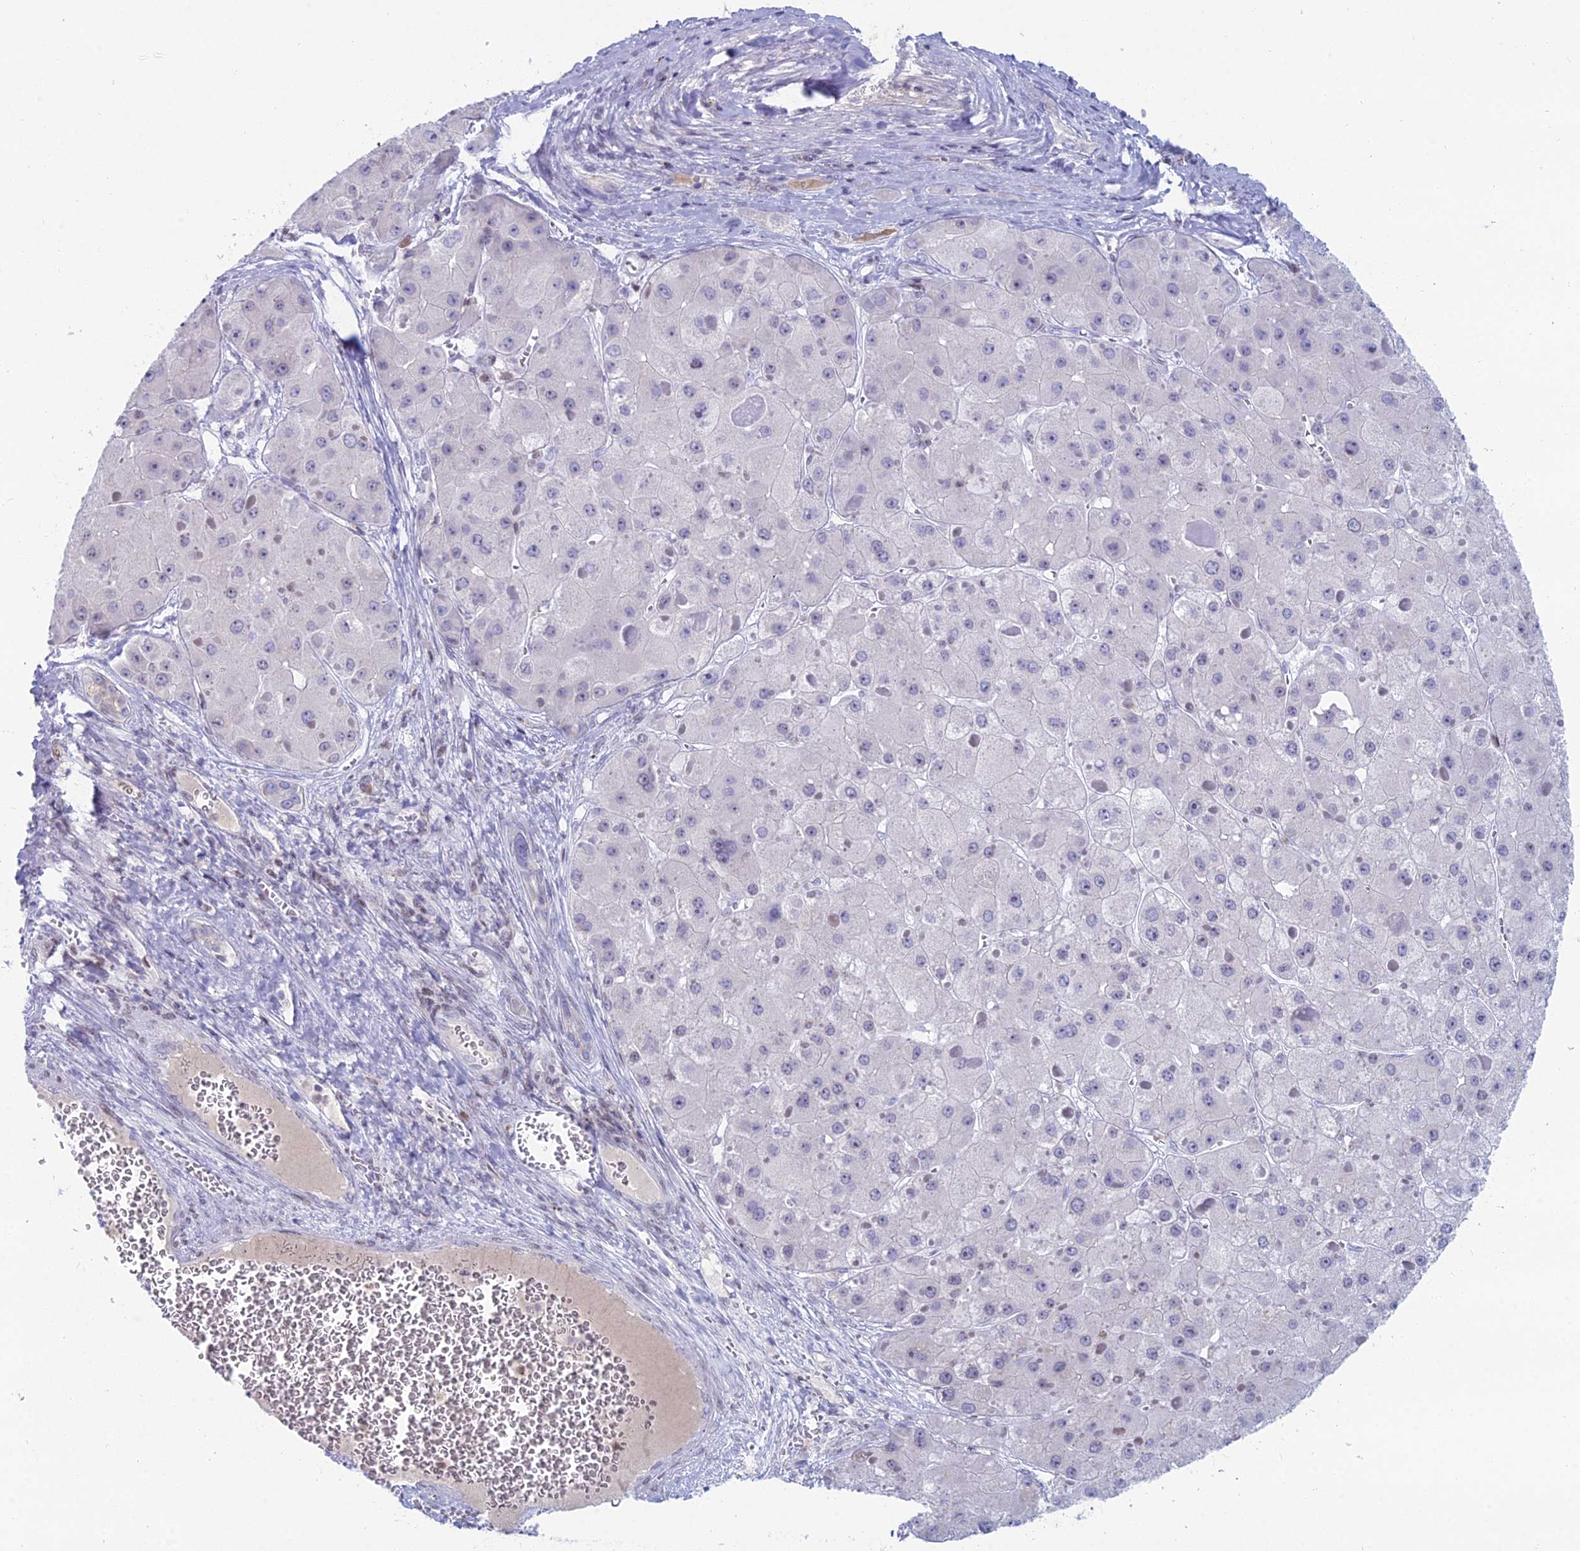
{"staining": {"intensity": "negative", "quantity": "none", "location": "none"}, "tissue": "liver cancer", "cell_type": "Tumor cells", "image_type": "cancer", "snomed": [{"axis": "morphology", "description": "Carcinoma, Hepatocellular, NOS"}, {"axis": "topography", "description": "Liver"}], "caption": "Tumor cells show no significant protein staining in liver cancer. Nuclei are stained in blue.", "gene": "CERS6", "patient": {"sex": "female", "age": 73}}